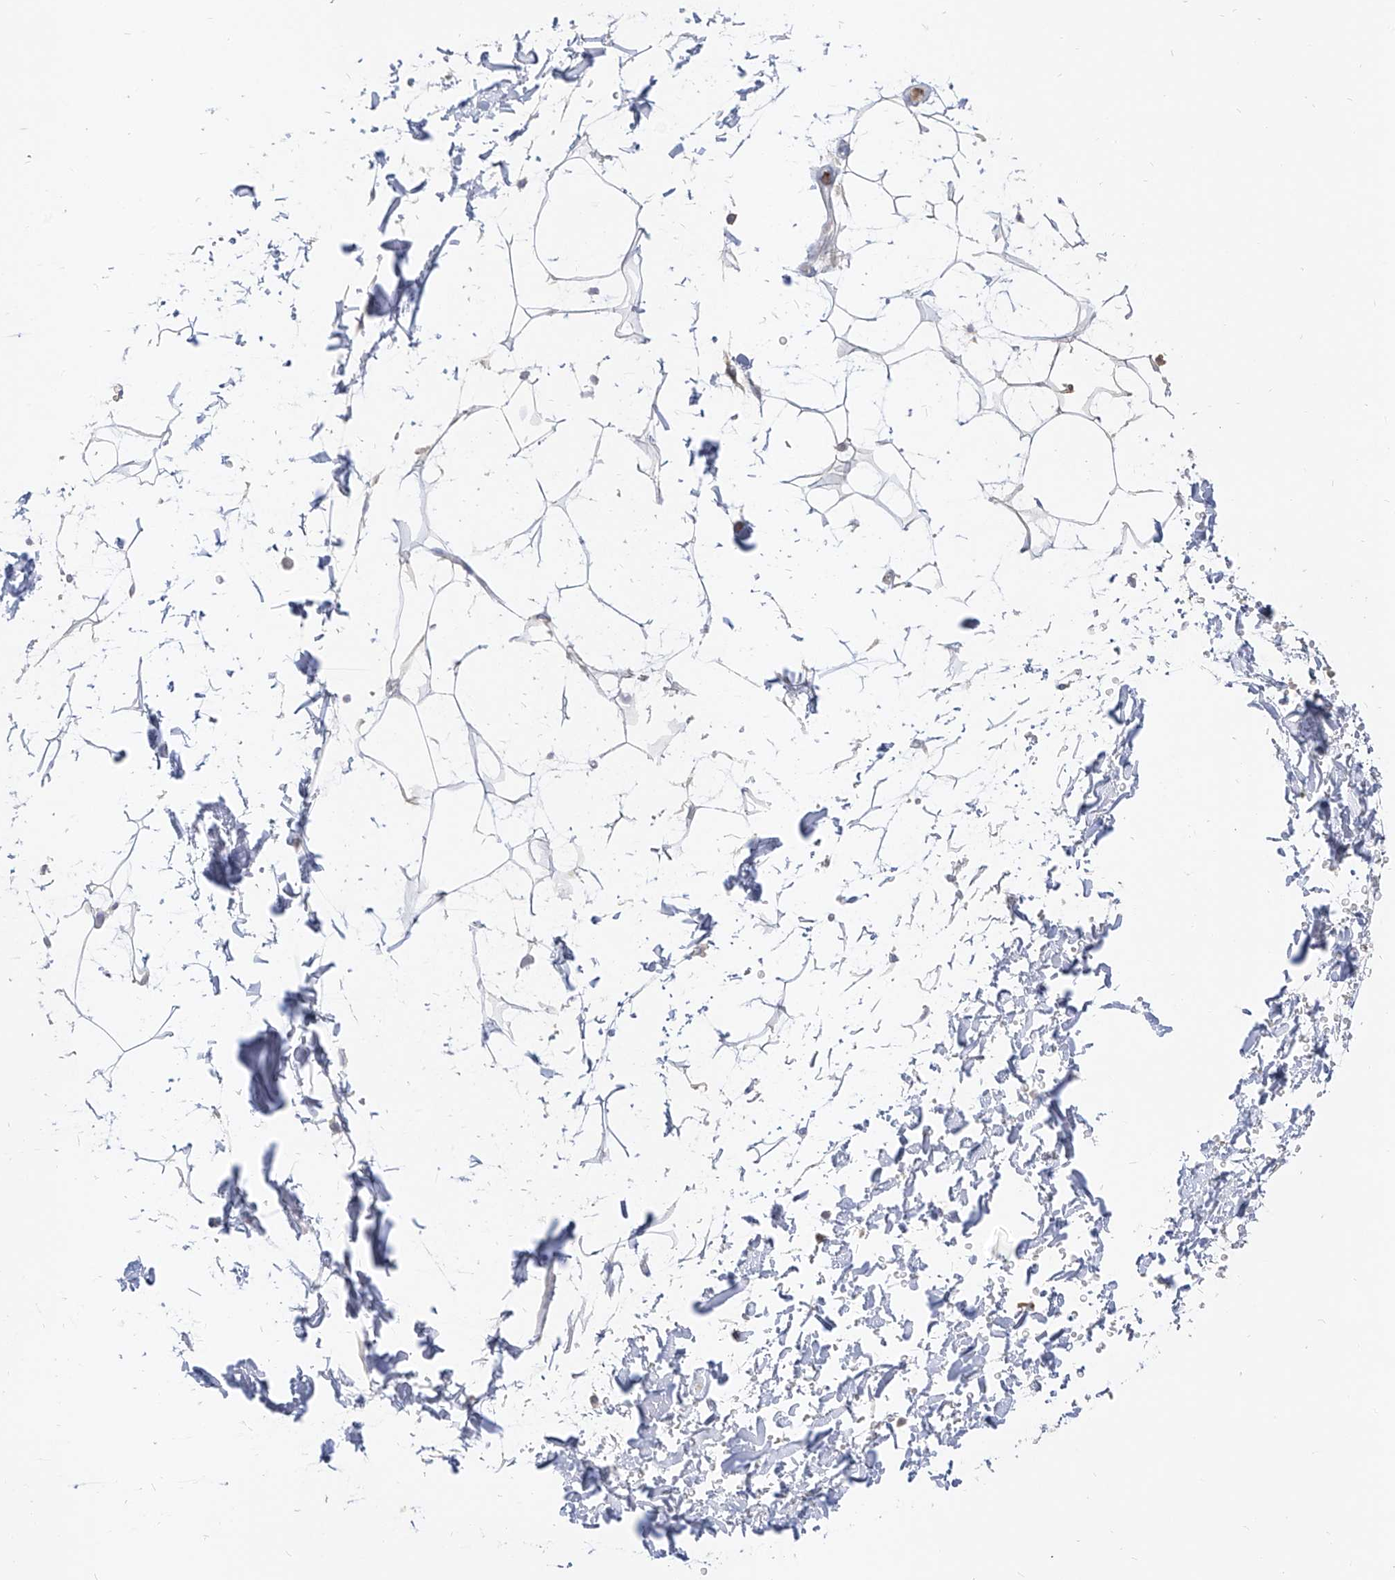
{"staining": {"intensity": "negative", "quantity": "none", "location": "none"}, "tissue": "adipose tissue", "cell_type": "Adipocytes", "image_type": "normal", "snomed": [{"axis": "morphology", "description": "Normal tissue, NOS"}, {"axis": "topography", "description": "Soft tissue"}], "caption": "A photomicrograph of adipose tissue stained for a protein reveals no brown staining in adipocytes. (DAB immunohistochemistry (IHC) with hematoxylin counter stain).", "gene": "RBFOX3", "patient": {"sex": "male", "age": 72}}